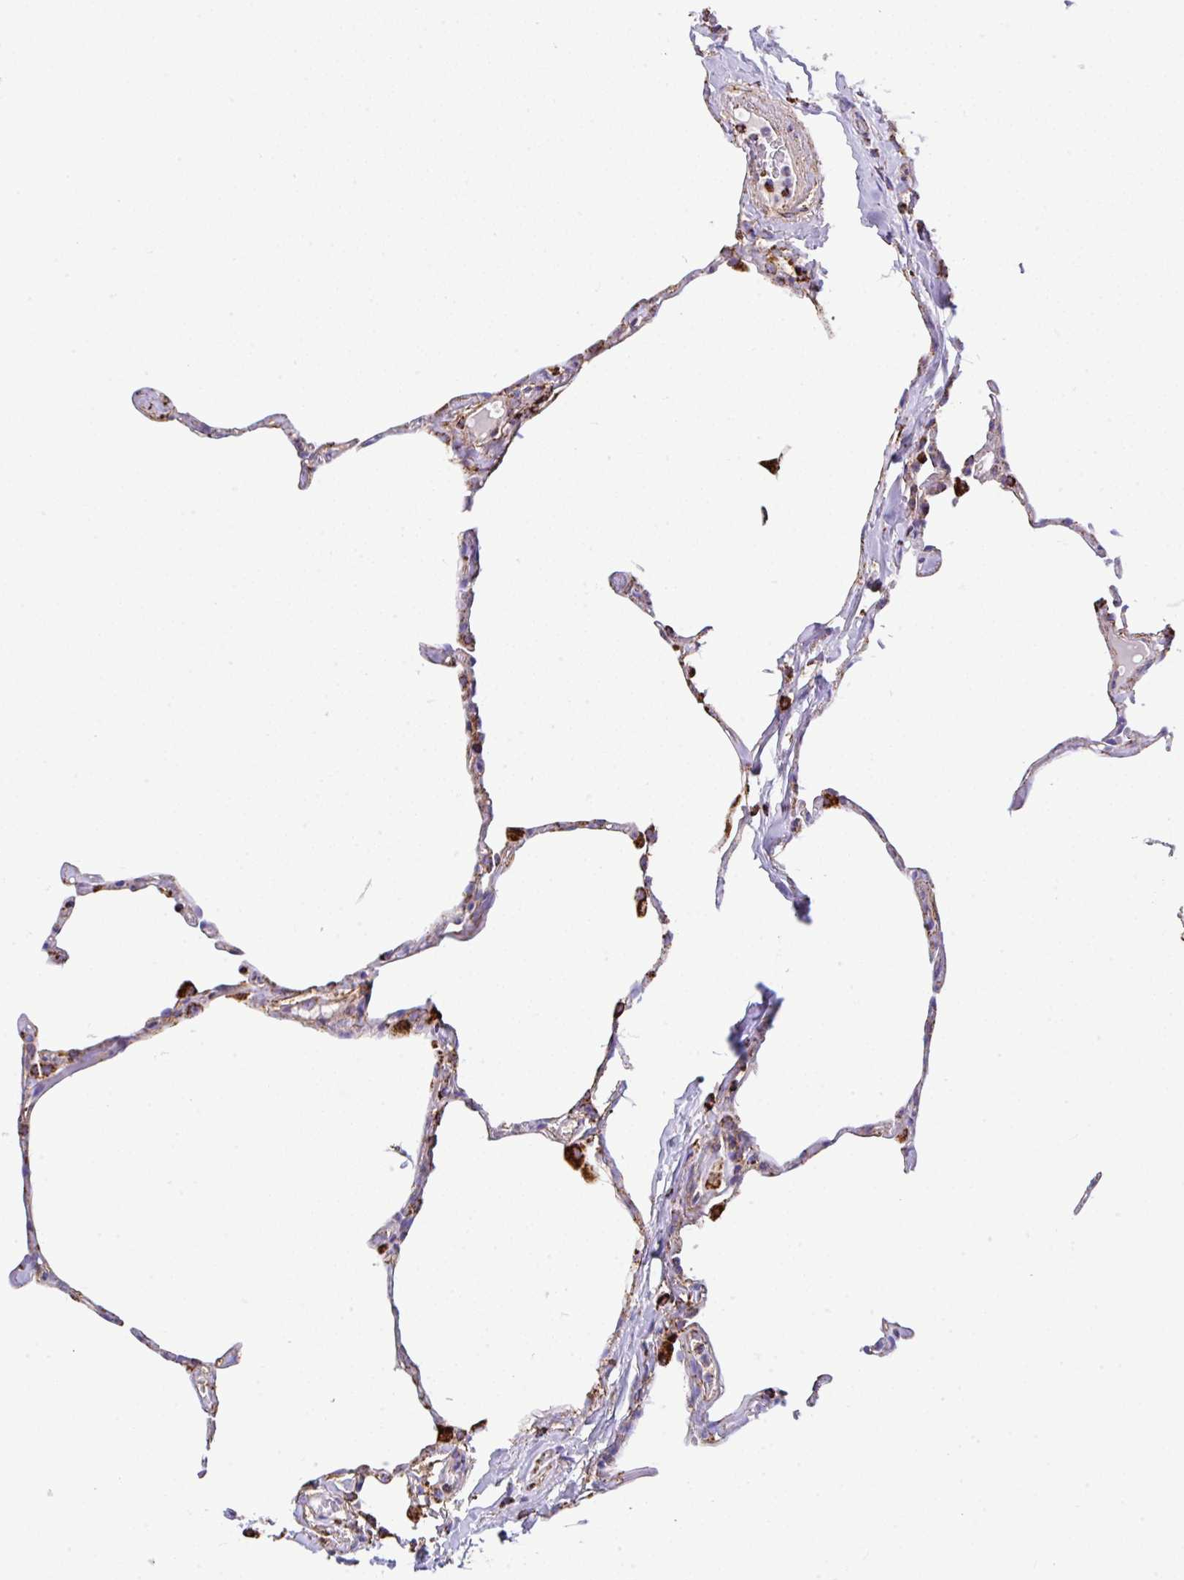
{"staining": {"intensity": "strong", "quantity": "25%-75%", "location": "cytoplasmic/membranous"}, "tissue": "lung", "cell_type": "Alveolar cells", "image_type": "normal", "snomed": [{"axis": "morphology", "description": "Normal tissue, NOS"}, {"axis": "topography", "description": "Lung"}], "caption": "An immunohistochemistry photomicrograph of normal tissue is shown. Protein staining in brown shows strong cytoplasmic/membranous positivity in lung within alveolar cells. Immunohistochemistry stains the protein of interest in brown and the nuclei are stained blue.", "gene": "ANKRD33B", "patient": {"sex": "male", "age": 65}}